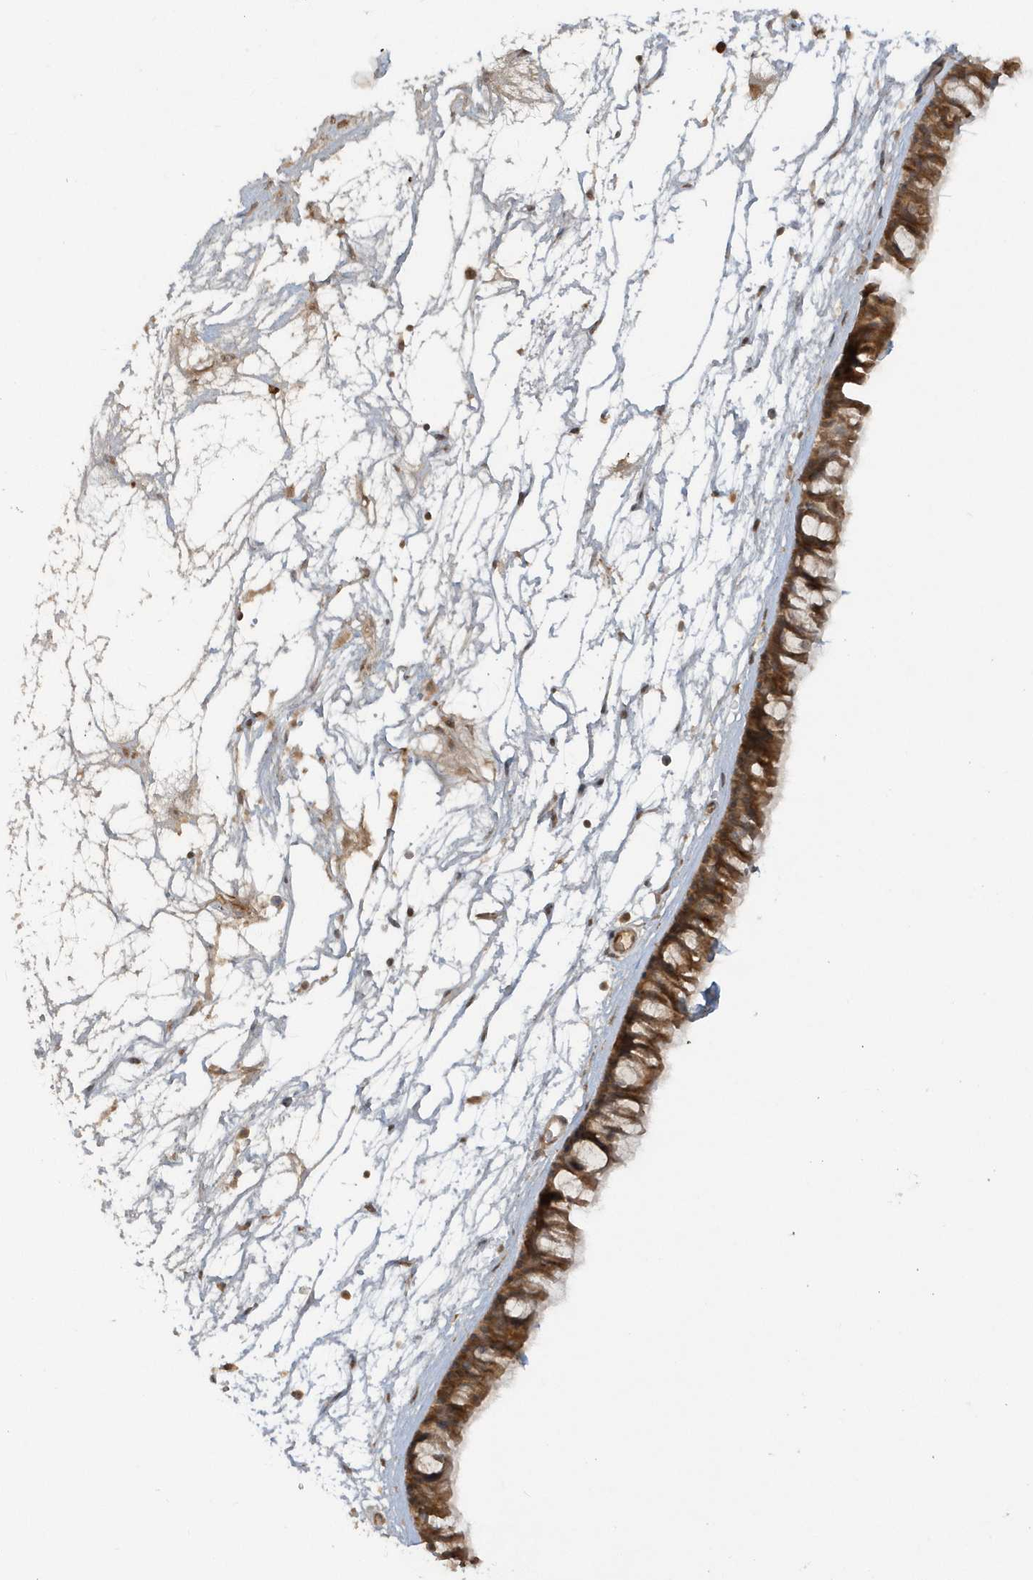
{"staining": {"intensity": "moderate", "quantity": ">75%", "location": "cytoplasmic/membranous"}, "tissue": "nasopharynx", "cell_type": "Respiratory epithelial cells", "image_type": "normal", "snomed": [{"axis": "morphology", "description": "Normal tissue, NOS"}, {"axis": "topography", "description": "Nasopharynx"}], "caption": "A brown stain highlights moderate cytoplasmic/membranous expression of a protein in respiratory epithelial cells of normal human nasopharynx.", "gene": "STIM2", "patient": {"sex": "male", "age": 64}}